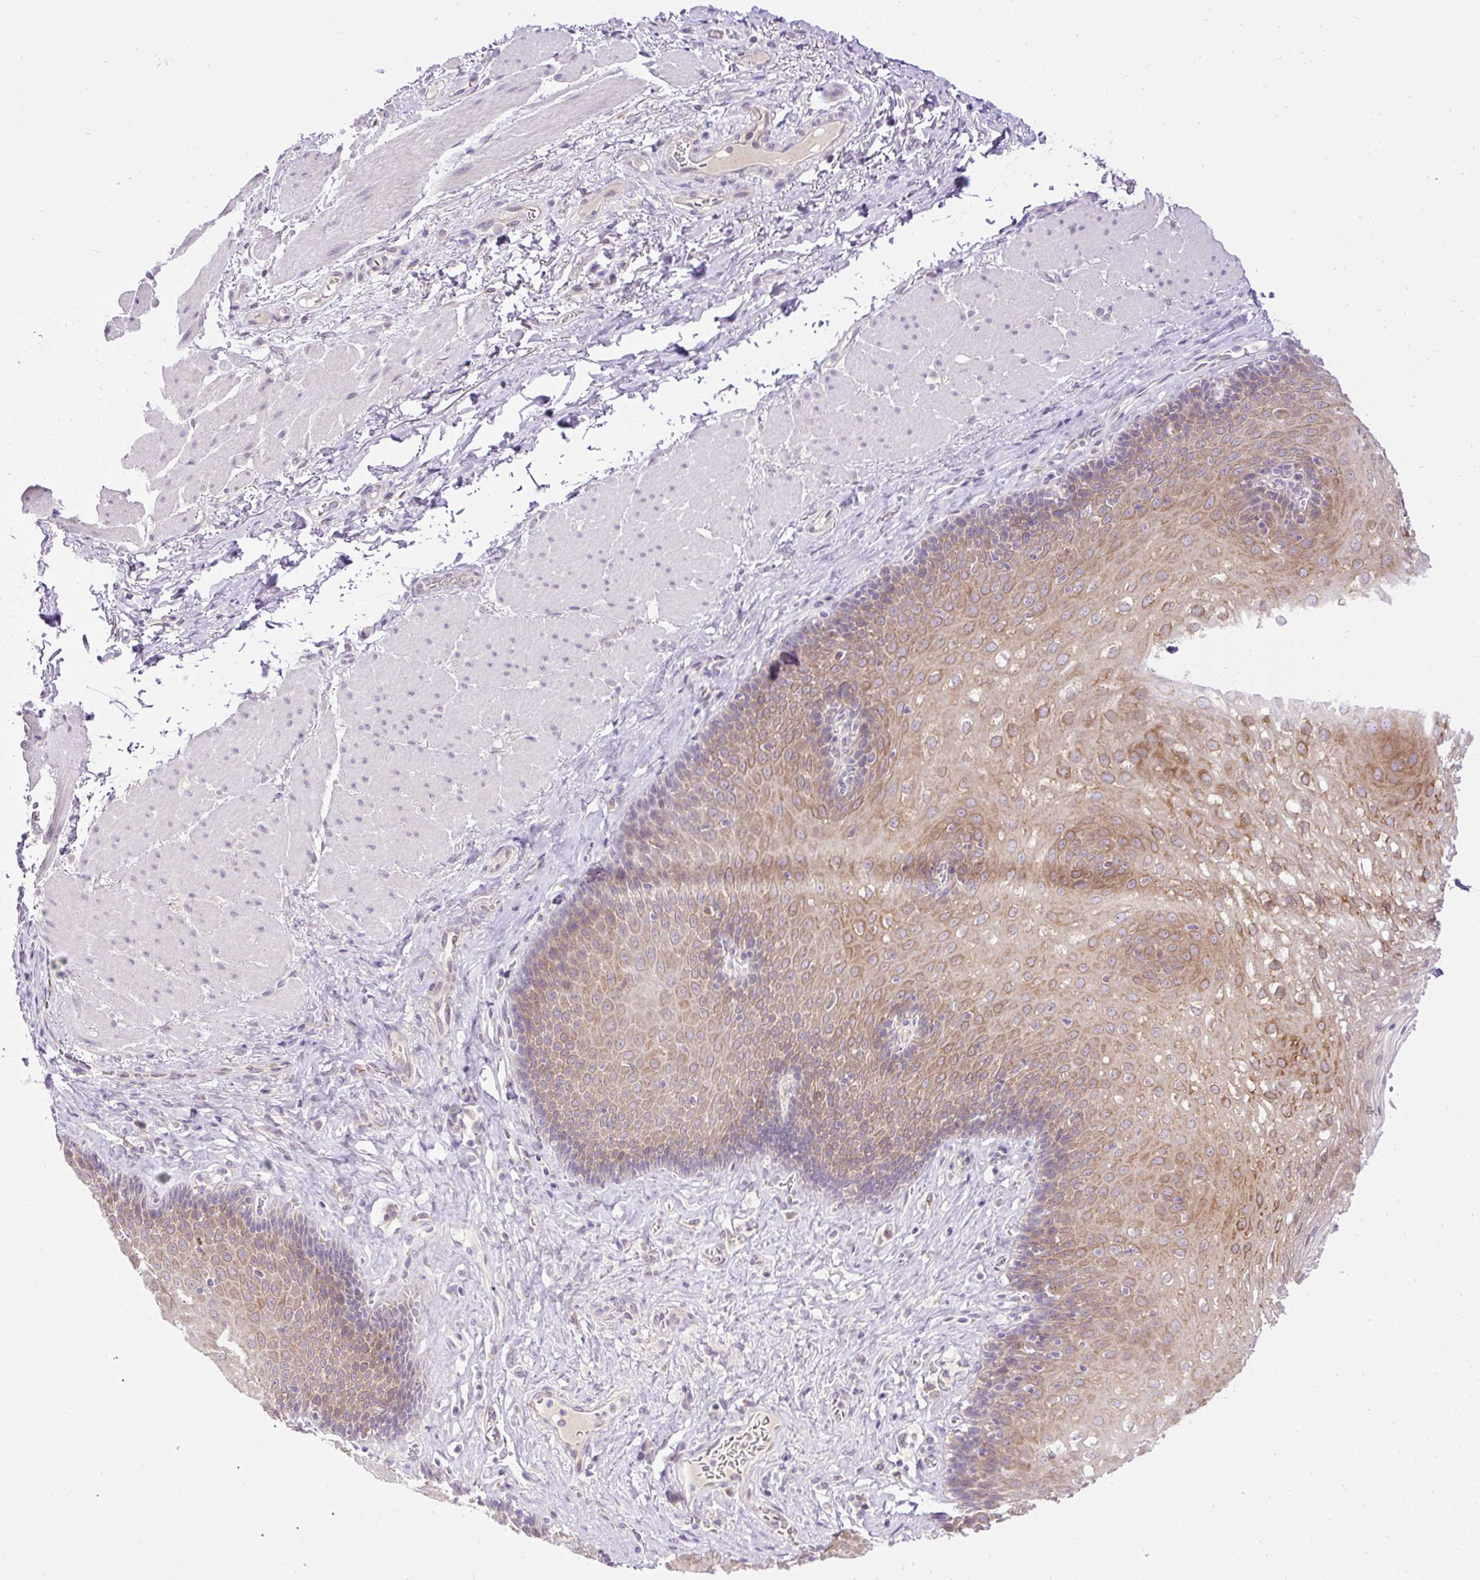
{"staining": {"intensity": "moderate", "quantity": "25%-75%", "location": "cytoplasmic/membranous"}, "tissue": "esophagus", "cell_type": "Squamous epithelial cells", "image_type": "normal", "snomed": [{"axis": "morphology", "description": "Normal tissue, NOS"}, {"axis": "topography", "description": "Esophagus"}], "caption": "Esophagus was stained to show a protein in brown. There is medium levels of moderate cytoplasmic/membranous staining in about 25%-75% of squamous epithelial cells. Immunohistochemistry stains the protein in brown and the nuclei are stained blue.", "gene": "AMFR", "patient": {"sex": "female", "age": 66}}